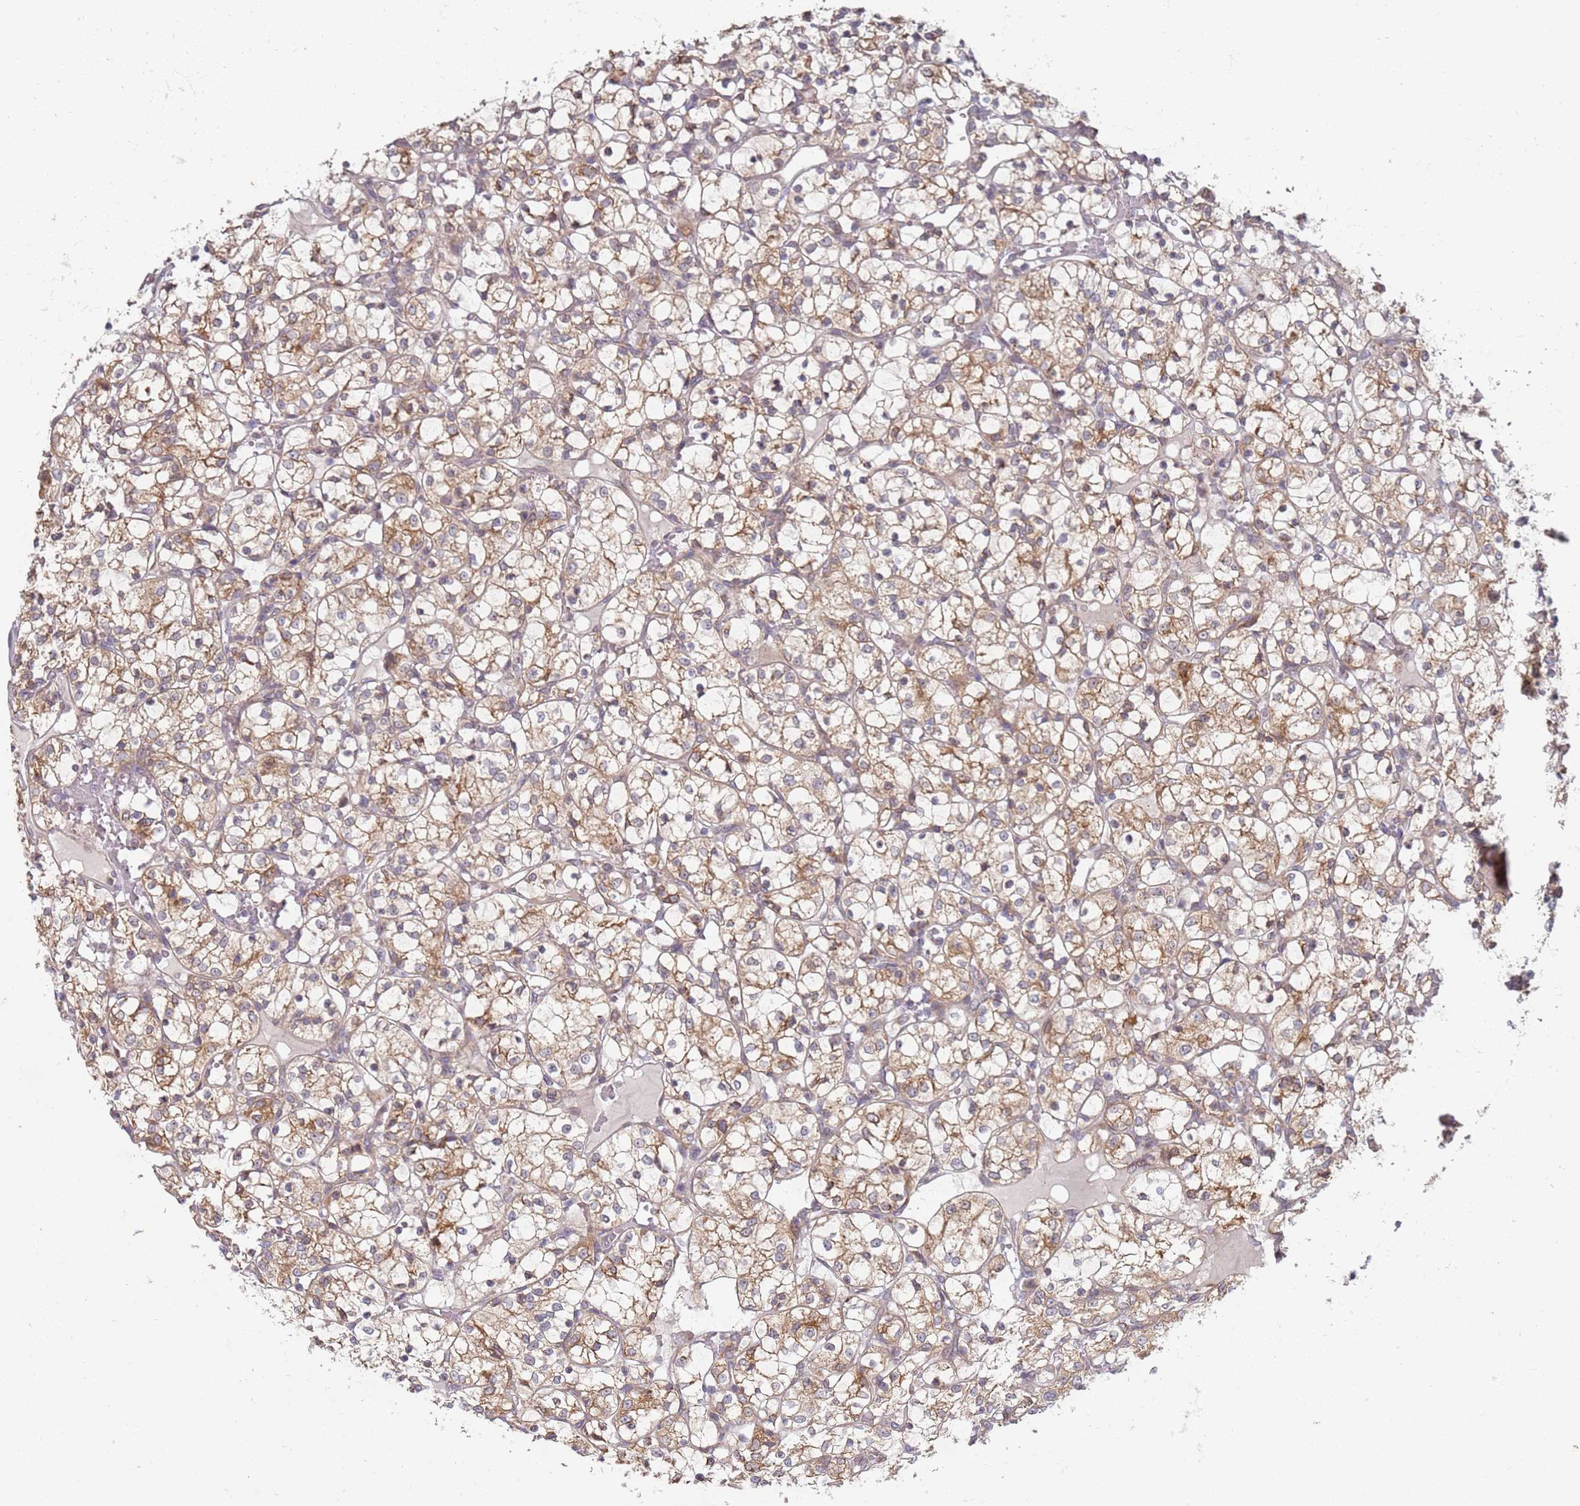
{"staining": {"intensity": "moderate", "quantity": ">75%", "location": "cytoplasmic/membranous"}, "tissue": "renal cancer", "cell_type": "Tumor cells", "image_type": "cancer", "snomed": [{"axis": "morphology", "description": "Adenocarcinoma, NOS"}, {"axis": "topography", "description": "Kidney"}], "caption": "Immunohistochemistry (DAB (3,3'-diaminobenzidine)) staining of human adenocarcinoma (renal) demonstrates moderate cytoplasmic/membranous protein staining in about >75% of tumor cells. Ihc stains the protein of interest in brown and the nuclei are stained blue.", "gene": "VRK2", "patient": {"sex": "female", "age": 69}}